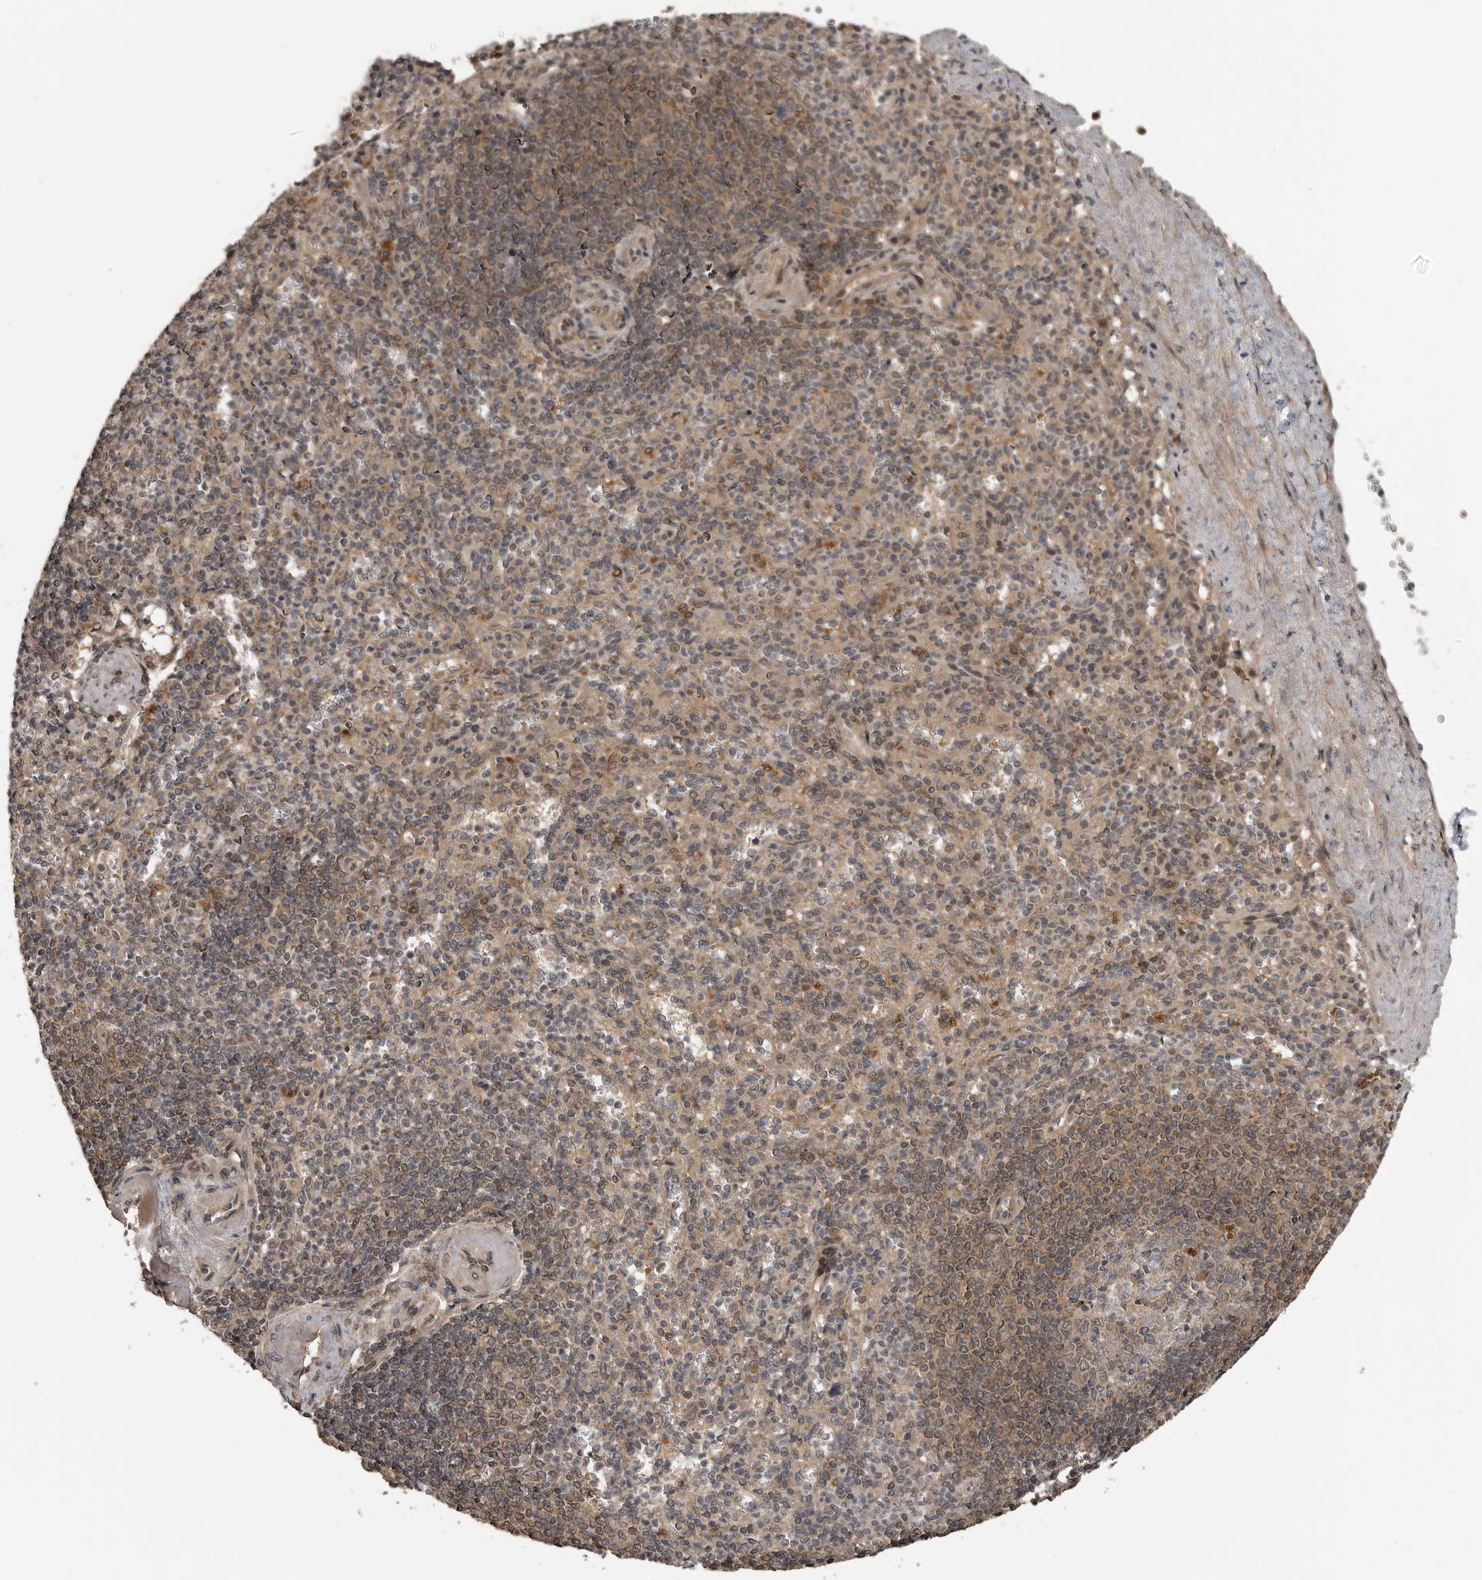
{"staining": {"intensity": "weak", "quantity": "25%-75%", "location": "cytoplasmic/membranous,nuclear"}, "tissue": "spleen", "cell_type": "Cells in red pulp", "image_type": "normal", "snomed": [{"axis": "morphology", "description": "Normal tissue, NOS"}, {"axis": "topography", "description": "Spleen"}], "caption": "High-power microscopy captured an immunohistochemistry image of normal spleen, revealing weak cytoplasmic/membranous,nuclear positivity in approximately 25%-75% of cells in red pulp.", "gene": "AKAP7", "patient": {"sex": "female", "age": 74}}